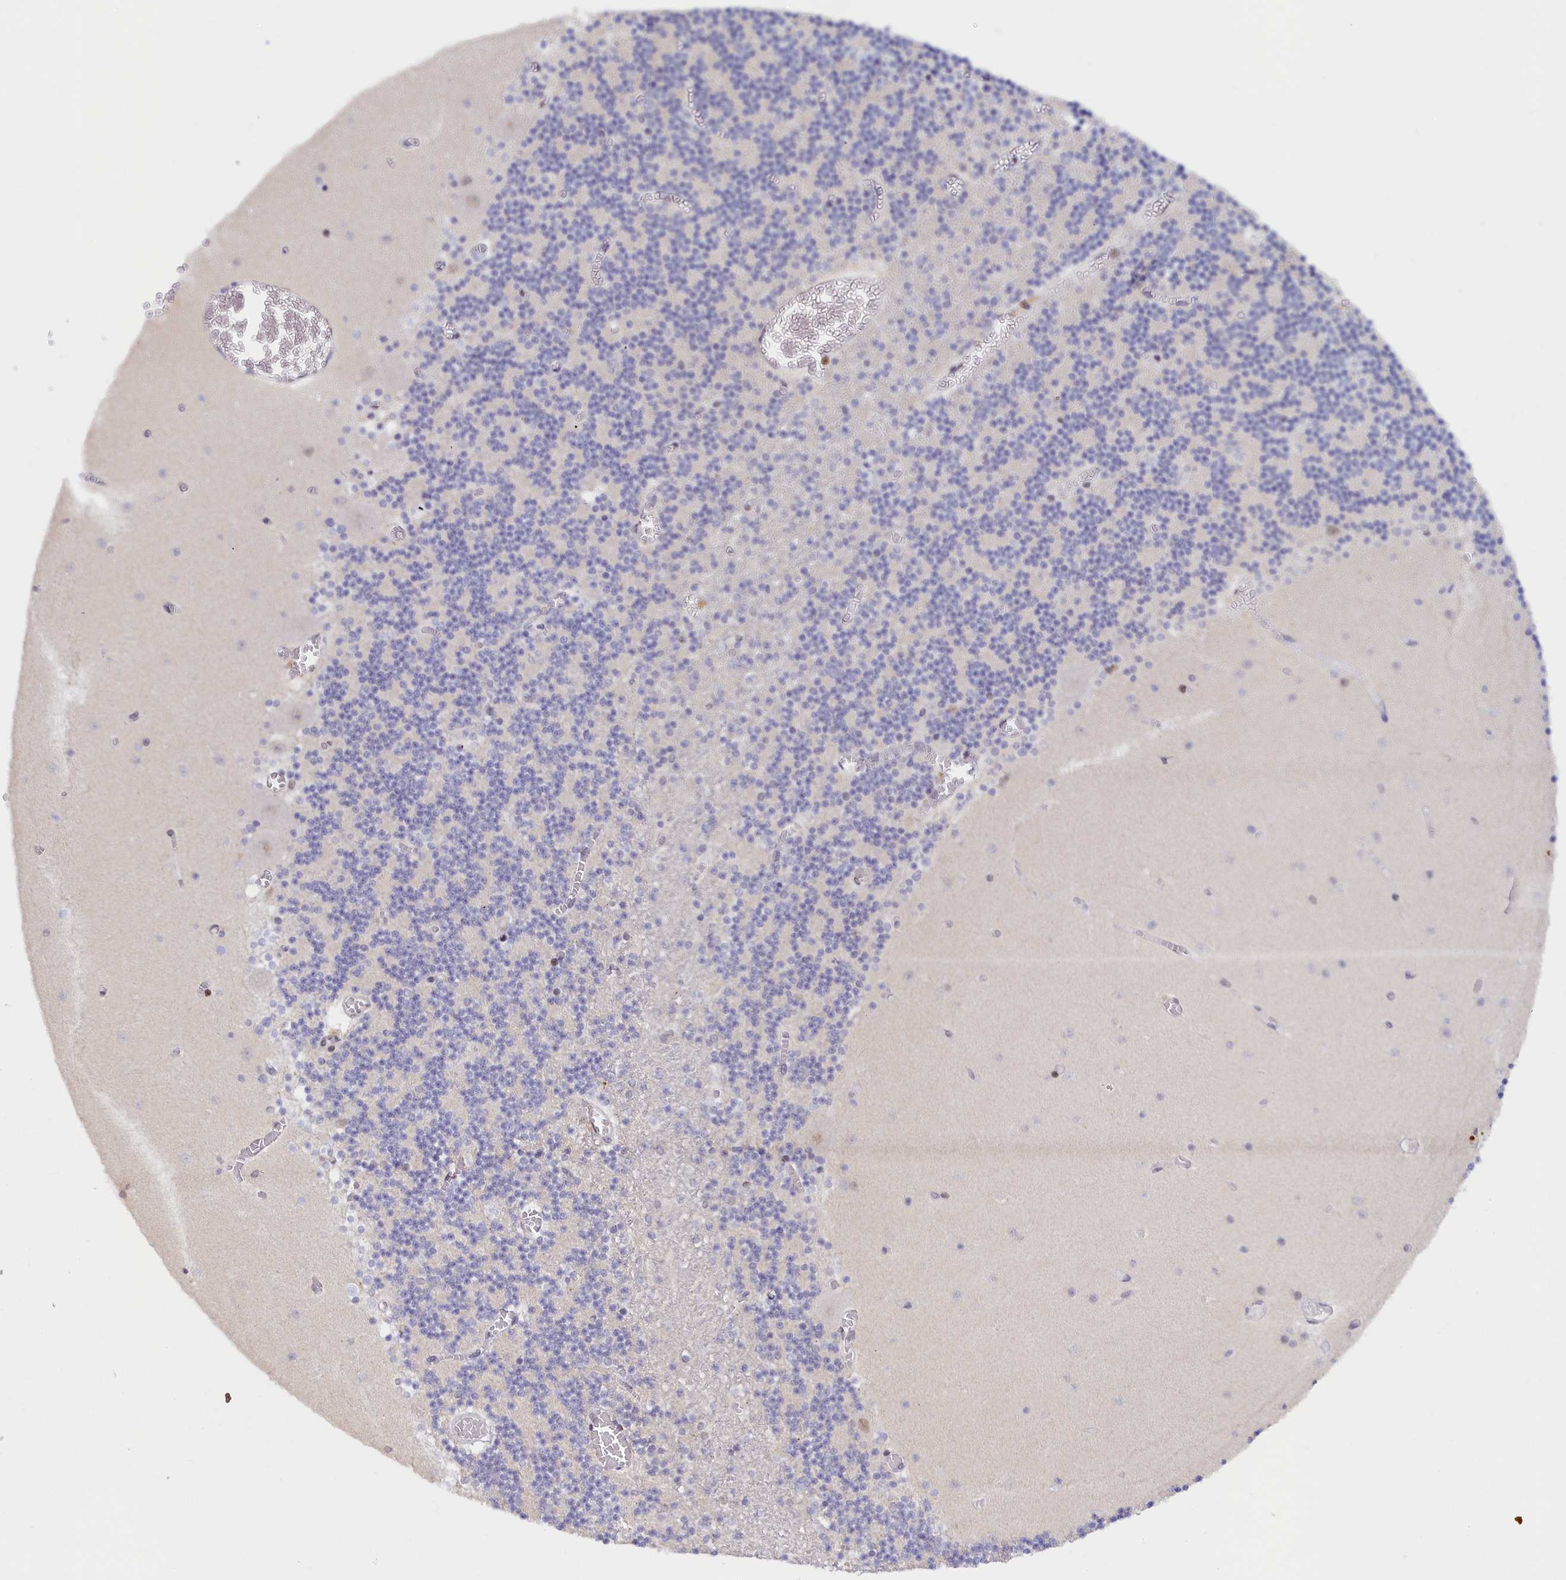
{"staining": {"intensity": "negative", "quantity": "none", "location": "none"}, "tissue": "cerebellum", "cell_type": "Cells in granular layer", "image_type": "normal", "snomed": [{"axis": "morphology", "description": "Normal tissue, NOS"}, {"axis": "topography", "description": "Cerebellum"}], "caption": "An immunohistochemistry (IHC) micrograph of benign cerebellum is shown. There is no staining in cells in granular layer of cerebellum.", "gene": "SEC31B", "patient": {"sex": "female", "age": 28}}